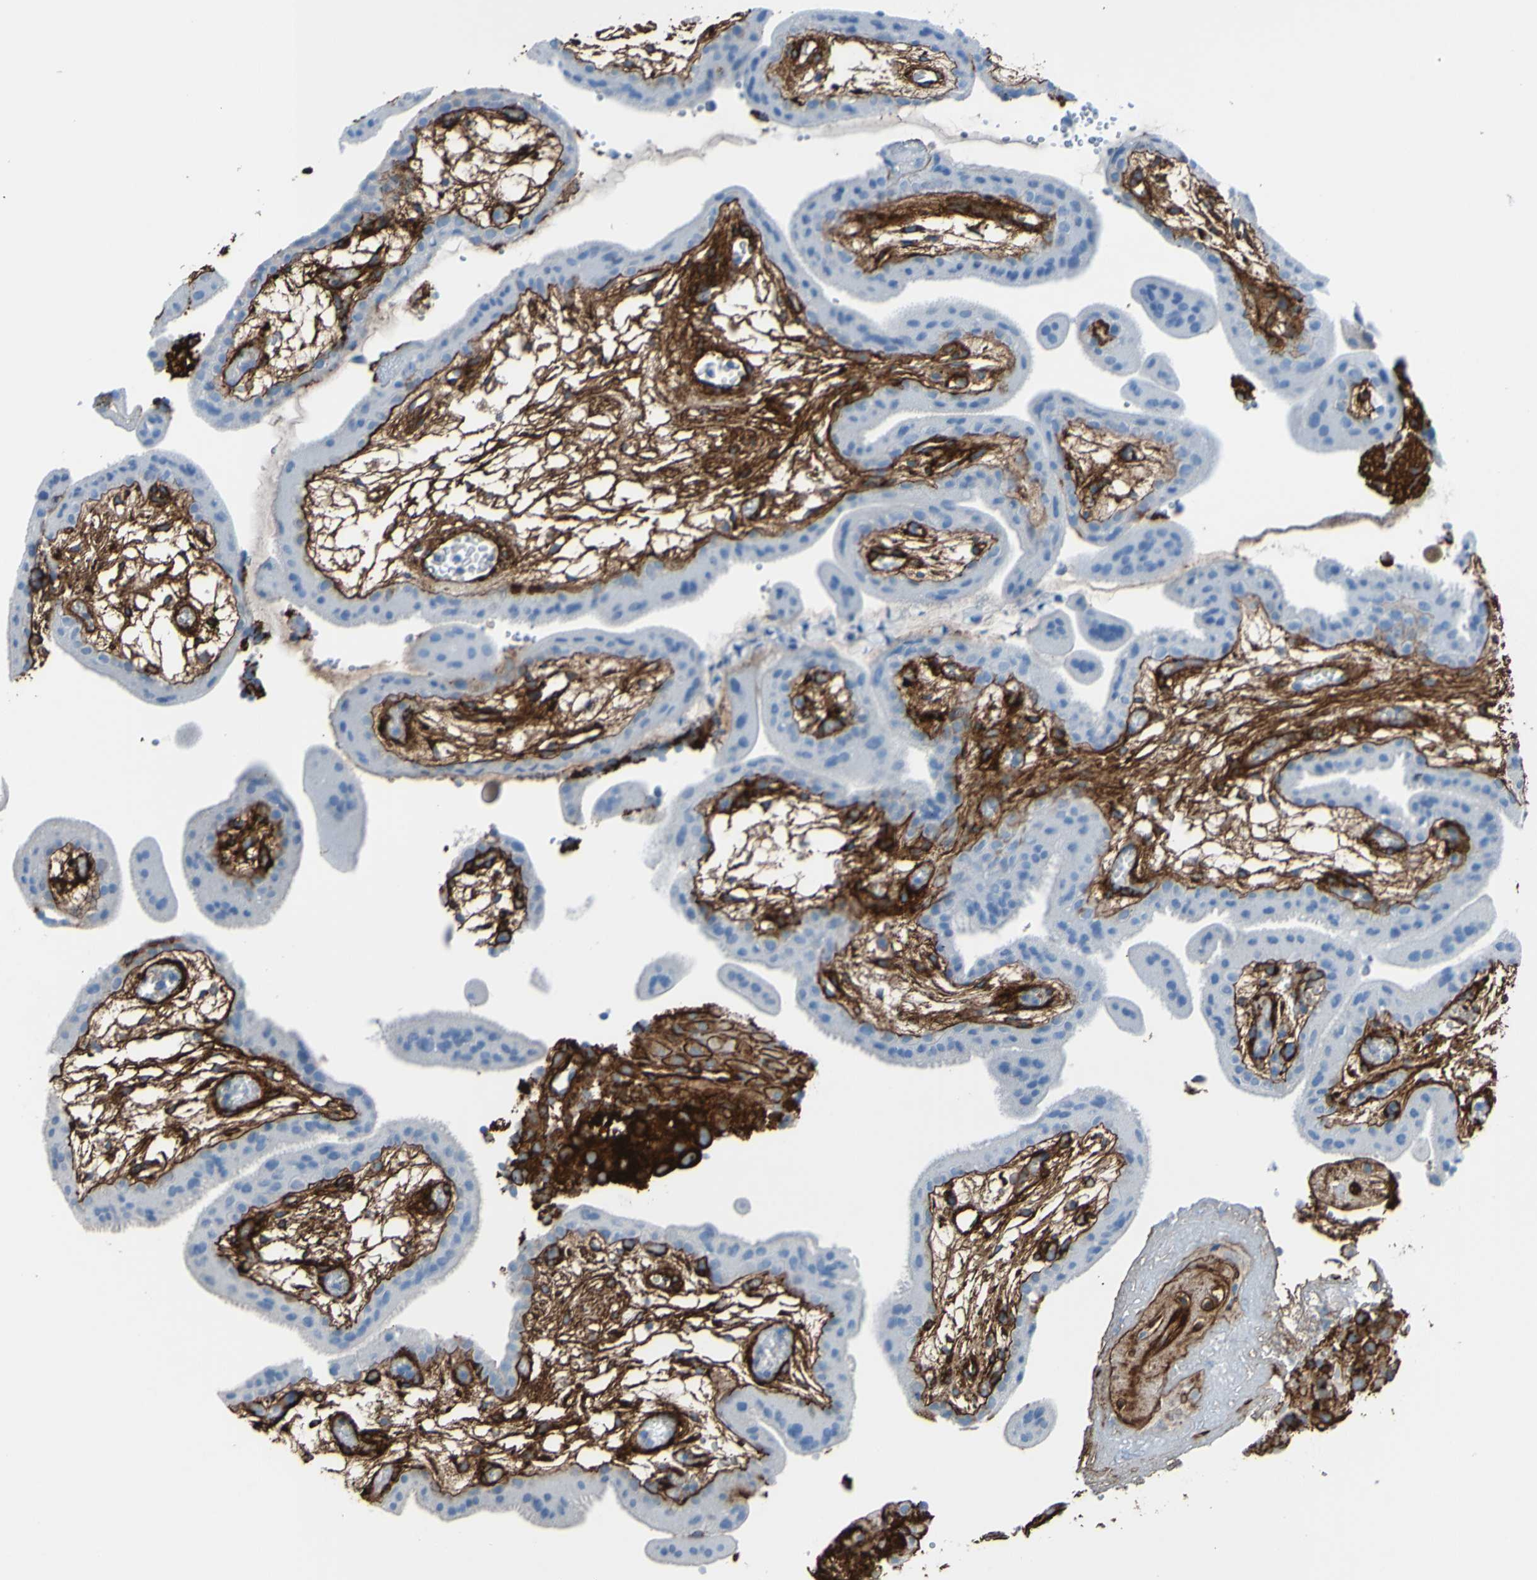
{"staining": {"intensity": "negative", "quantity": "none", "location": "none"}, "tissue": "placenta", "cell_type": "Decidual cells", "image_type": "normal", "snomed": [{"axis": "morphology", "description": "Normal tissue, NOS"}, {"axis": "topography", "description": "Placenta"}], "caption": "Decidual cells are negative for brown protein staining in normal placenta. (DAB immunohistochemistry with hematoxylin counter stain).", "gene": "COL4A2", "patient": {"sex": "female", "age": 18}}